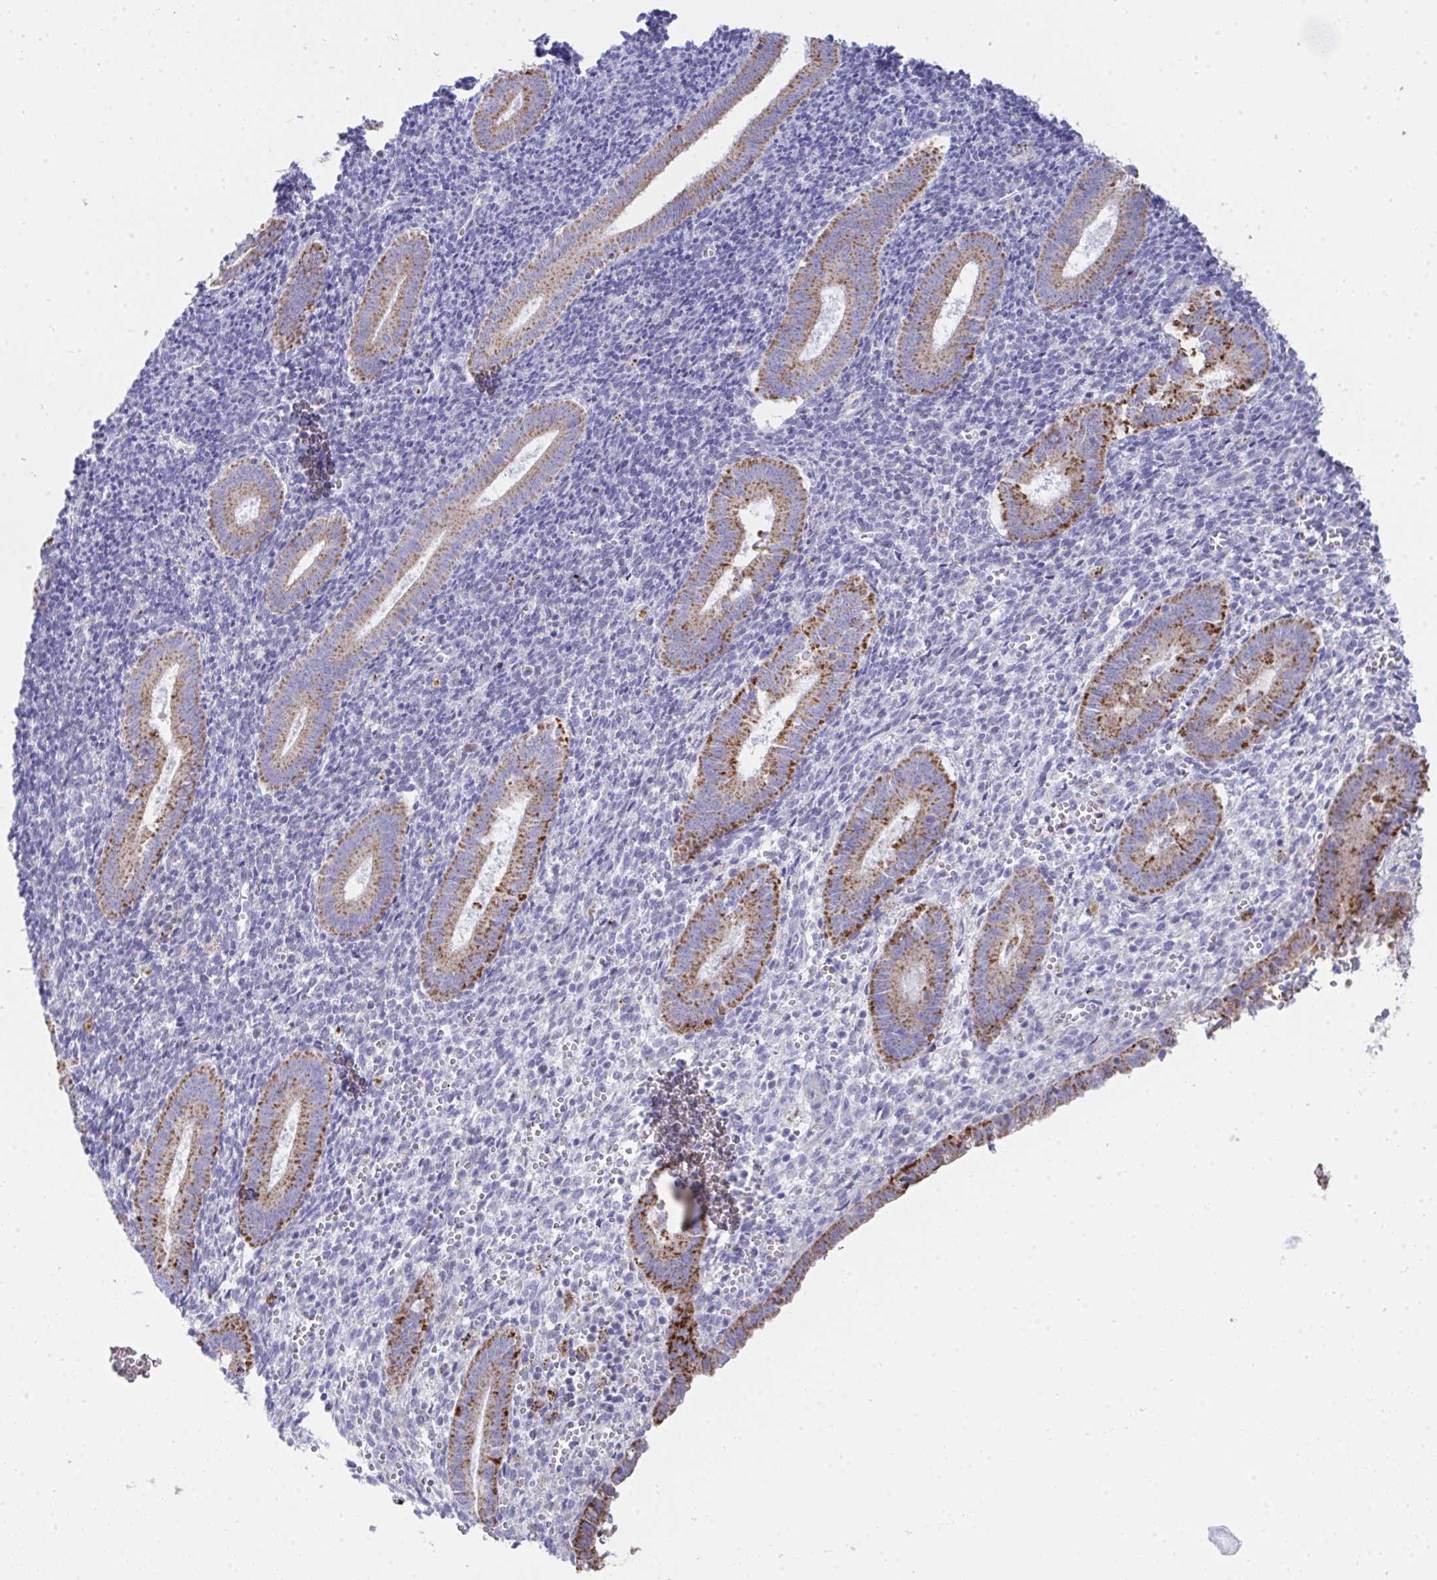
{"staining": {"intensity": "negative", "quantity": "none", "location": "none"}, "tissue": "endometrium", "cell_type": "Cells in endometrial stroma", "image_type": "normal", "snomed": [{"axis": "morphology", "description": "Normal tissue, NOS"}, {"axis": "topography", "description": "Endometrium"}], "caption": "A photomicrograph of endometrium stained for a protein shows no brown staining in cells in endometrial stroma. (DAB immunohistochemistry, high magnification).", "gene": "AIFM1", "patient": {"sex": "female", "age": 25}}